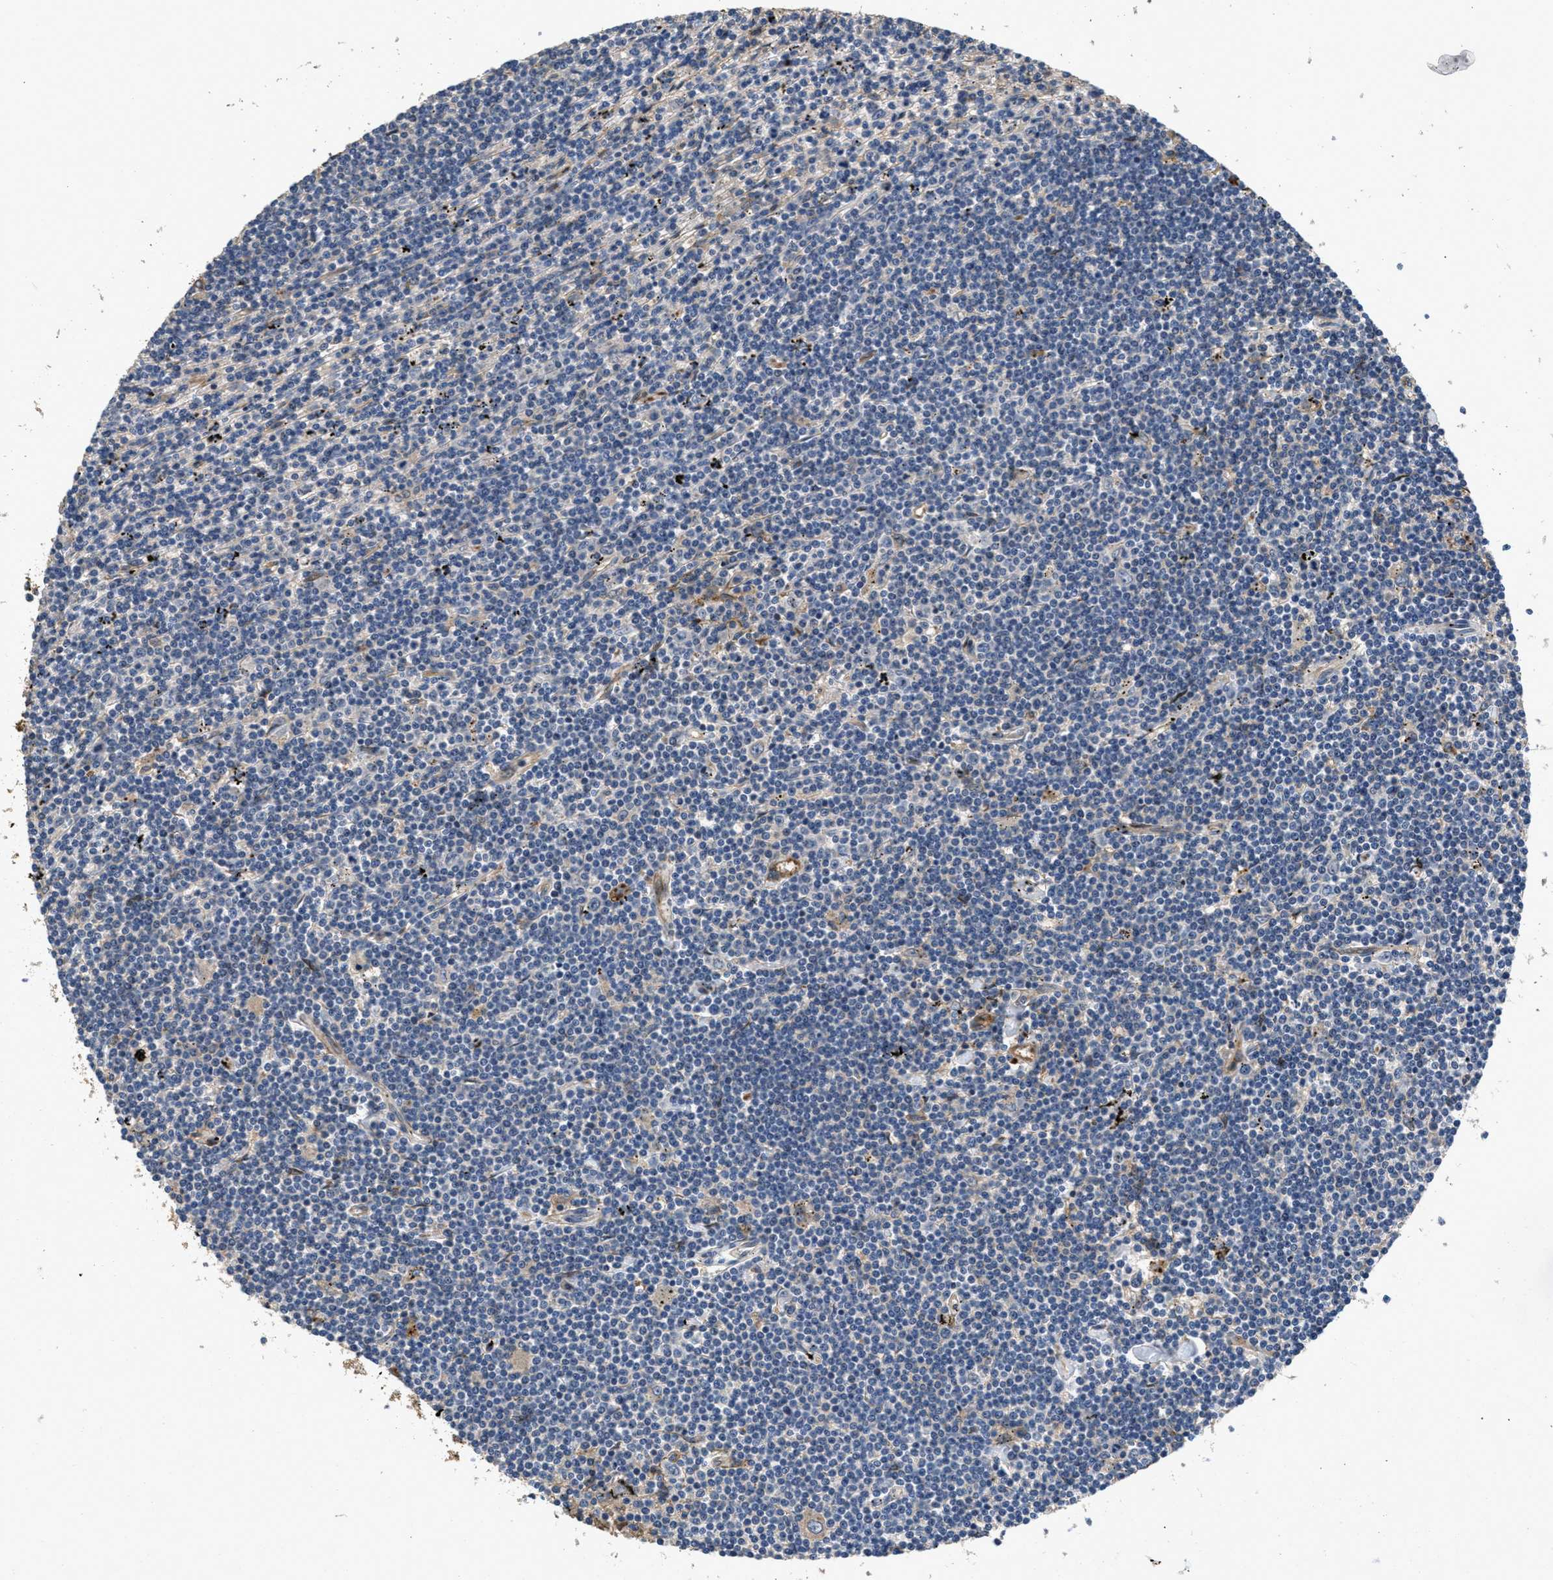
{"staining": {"intensity": "negative", "quantity": "none", "location": "none"}, "tissue": "lymphoma", "cell_type": "Tumor cells", "image_type": "cancer", "snomed": [{"axis": "morphology", "description": "Malignant lymphoma, non-Hodgkin's type, Low grade"}, {"axis": "topography", "description": "Spleen"}], "caption": "IHC of low-grade malignant lymphoma, non-Hodgkin's type displays no staining in tumor cells. Nuclei are stained in blue.", "gene": "OSMR", "patient": {"sex": "male", "age": 76}}